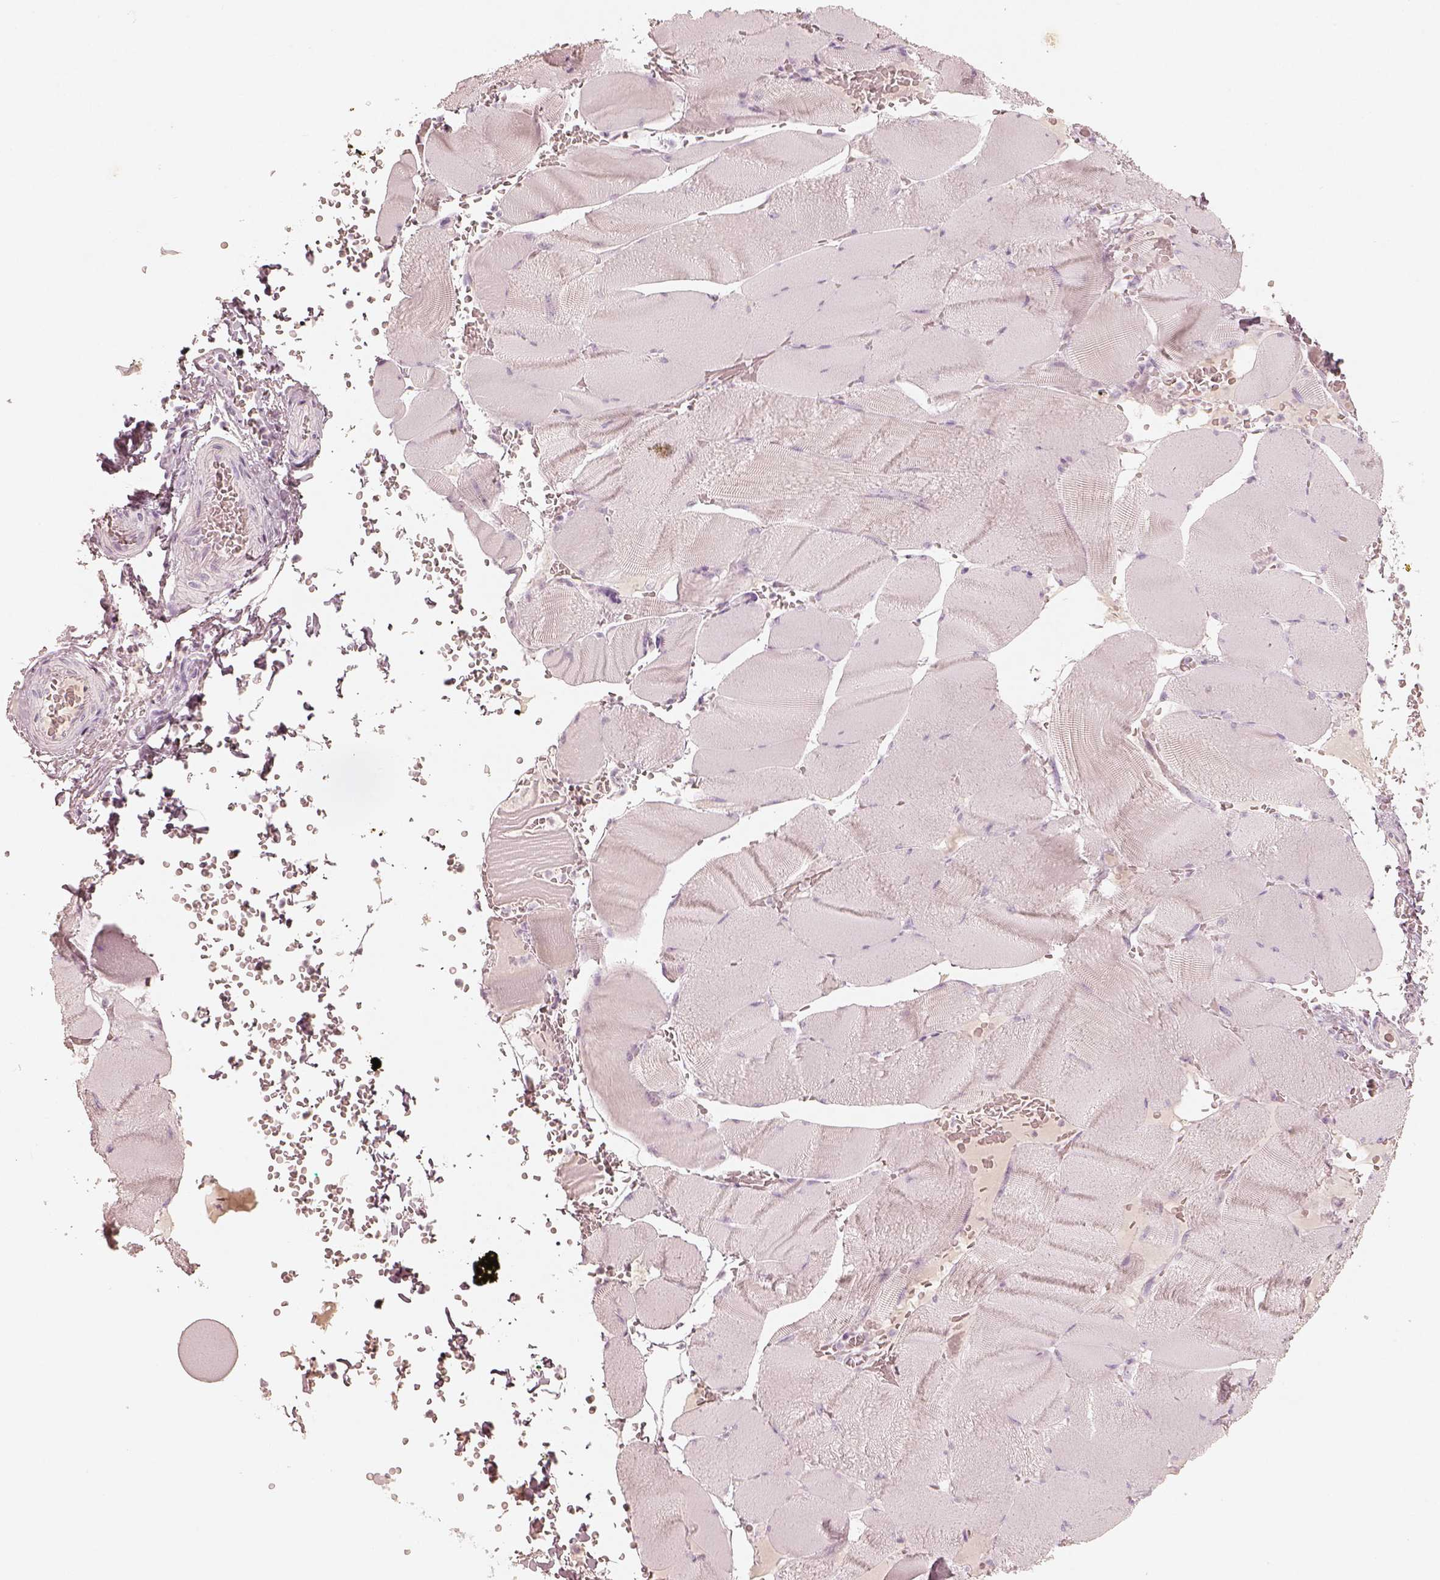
{"staining": {"intensity": "negative", "quantity": "none", "location": "none"}, "tissue": "skeletal muscle", "cell_type": "Myocytes", "image_type": "normal", "snomed": [{"axis": "morphology", "description": "Normal tissue, NOS"}, {"axis": "topography", "description": "Skeletal muscle"}], "caption": "Photomicrograph shows no protein expression in myocytes of benign skeletal muscle. (DAB (3,3'-diaminobenzidine) immunohistochemistry (IHC), high magnification).", "gene": "KRT82", "patient": {"sex": "male", "age": 56}}